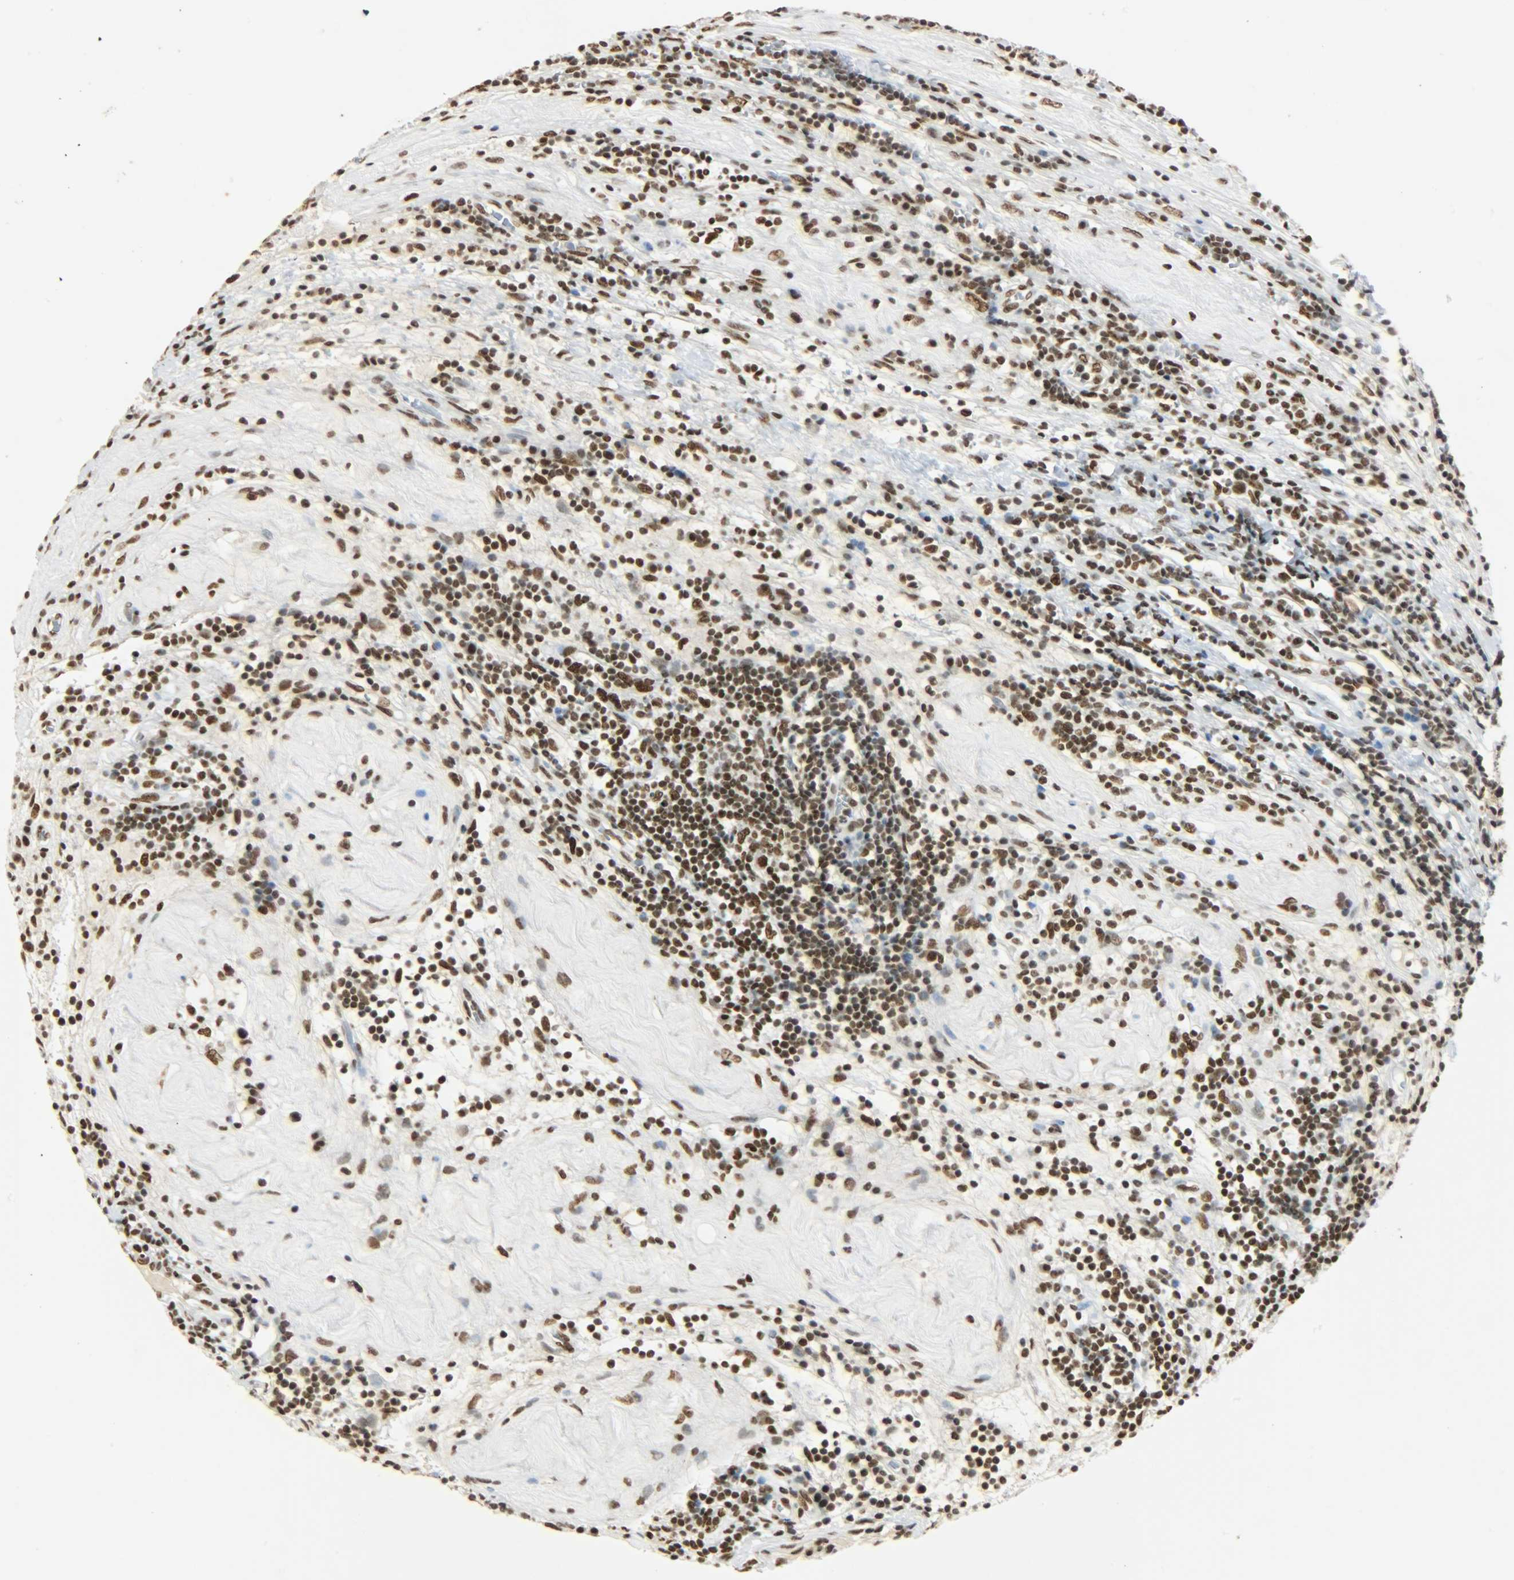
{"staining": {"intensity": "strong", "quantity": ">75%", "location": "nuclear"}, "tissue": "testis cancer", "cell_type": "Tumor cells", "image_type": "cancer", "snomed": [{"axis": "morphology", "description": "Seminoma, NOS"}, {"axis": "topography", "description": "Testis"}], "caption": "Strong nuclear positivity for a protein is appreciated in about >75% of tumor cells of testis seminoma using IHC.", "gene": "KHDRBS1", "patient": {"sex": "male", "age": 43}}